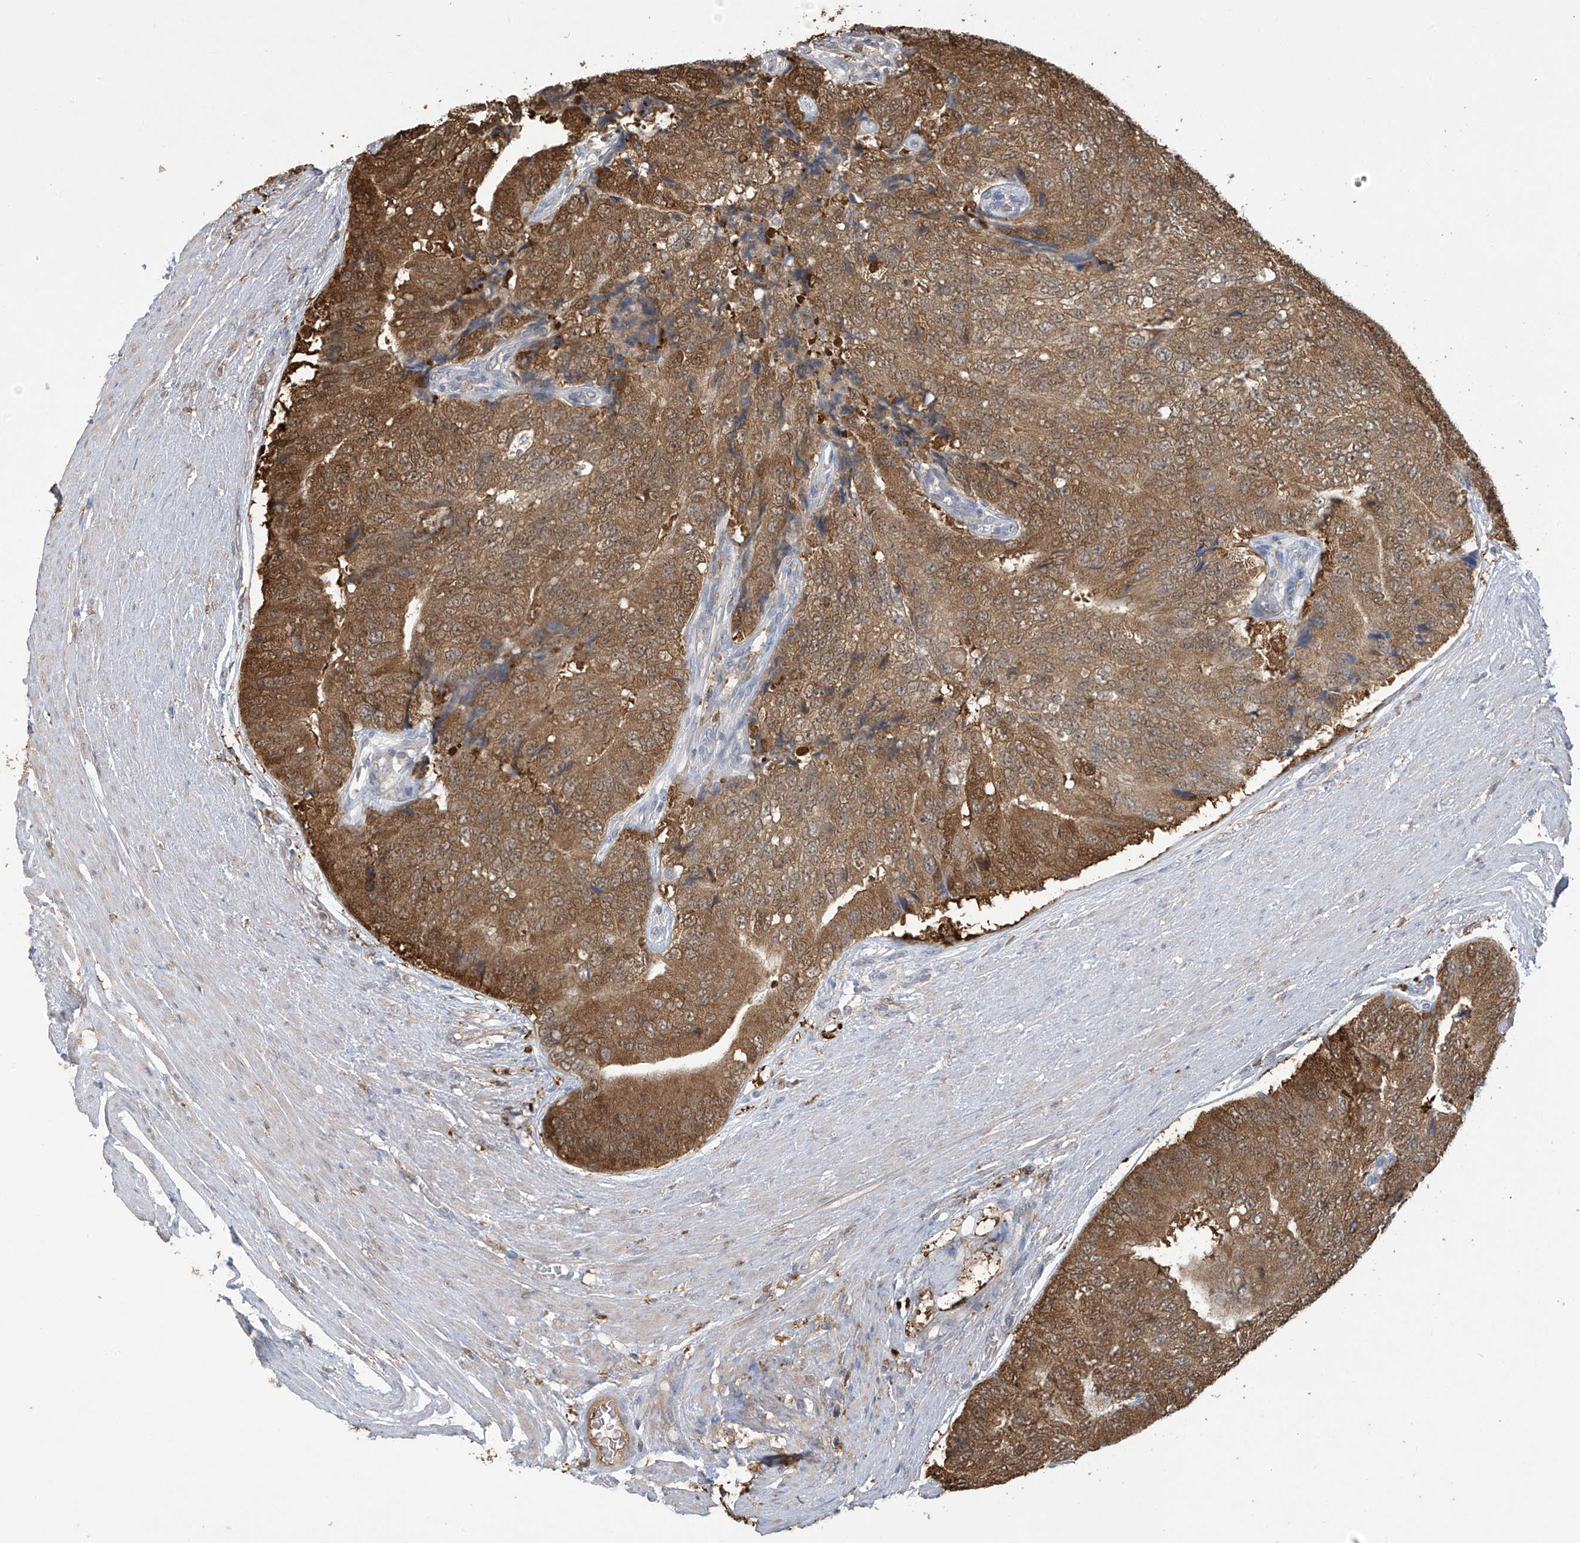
{"staining": {"intensity": "strong", "quantity": ">75%", "location": "cytoplasmic/membranous,nuclear"}, "tissue": "prostate cancer", "cell_type": "Tumor cells", "image_type": "cancer", "snomed": [{"axis": "morphology", "description": "Adenocarcinoma, High grade"}, {"axis": "topography", "description": "Prostate"}], "caption": "The photomicrograph demonstrates staining of prostate cancer (adenocarcinoma (high-grade)), revealing strong cytoplasmic/membranous and nuclear protein positivity (brown color) within tumor cells. Using DAB (3,3'-diaminobenzidine) (brown) and hematoxylin (blue) stains, captured at high magnification using brightfield microscopy.", "gene": "IDH1", "patient": {"sex": "male", "age": 70}}